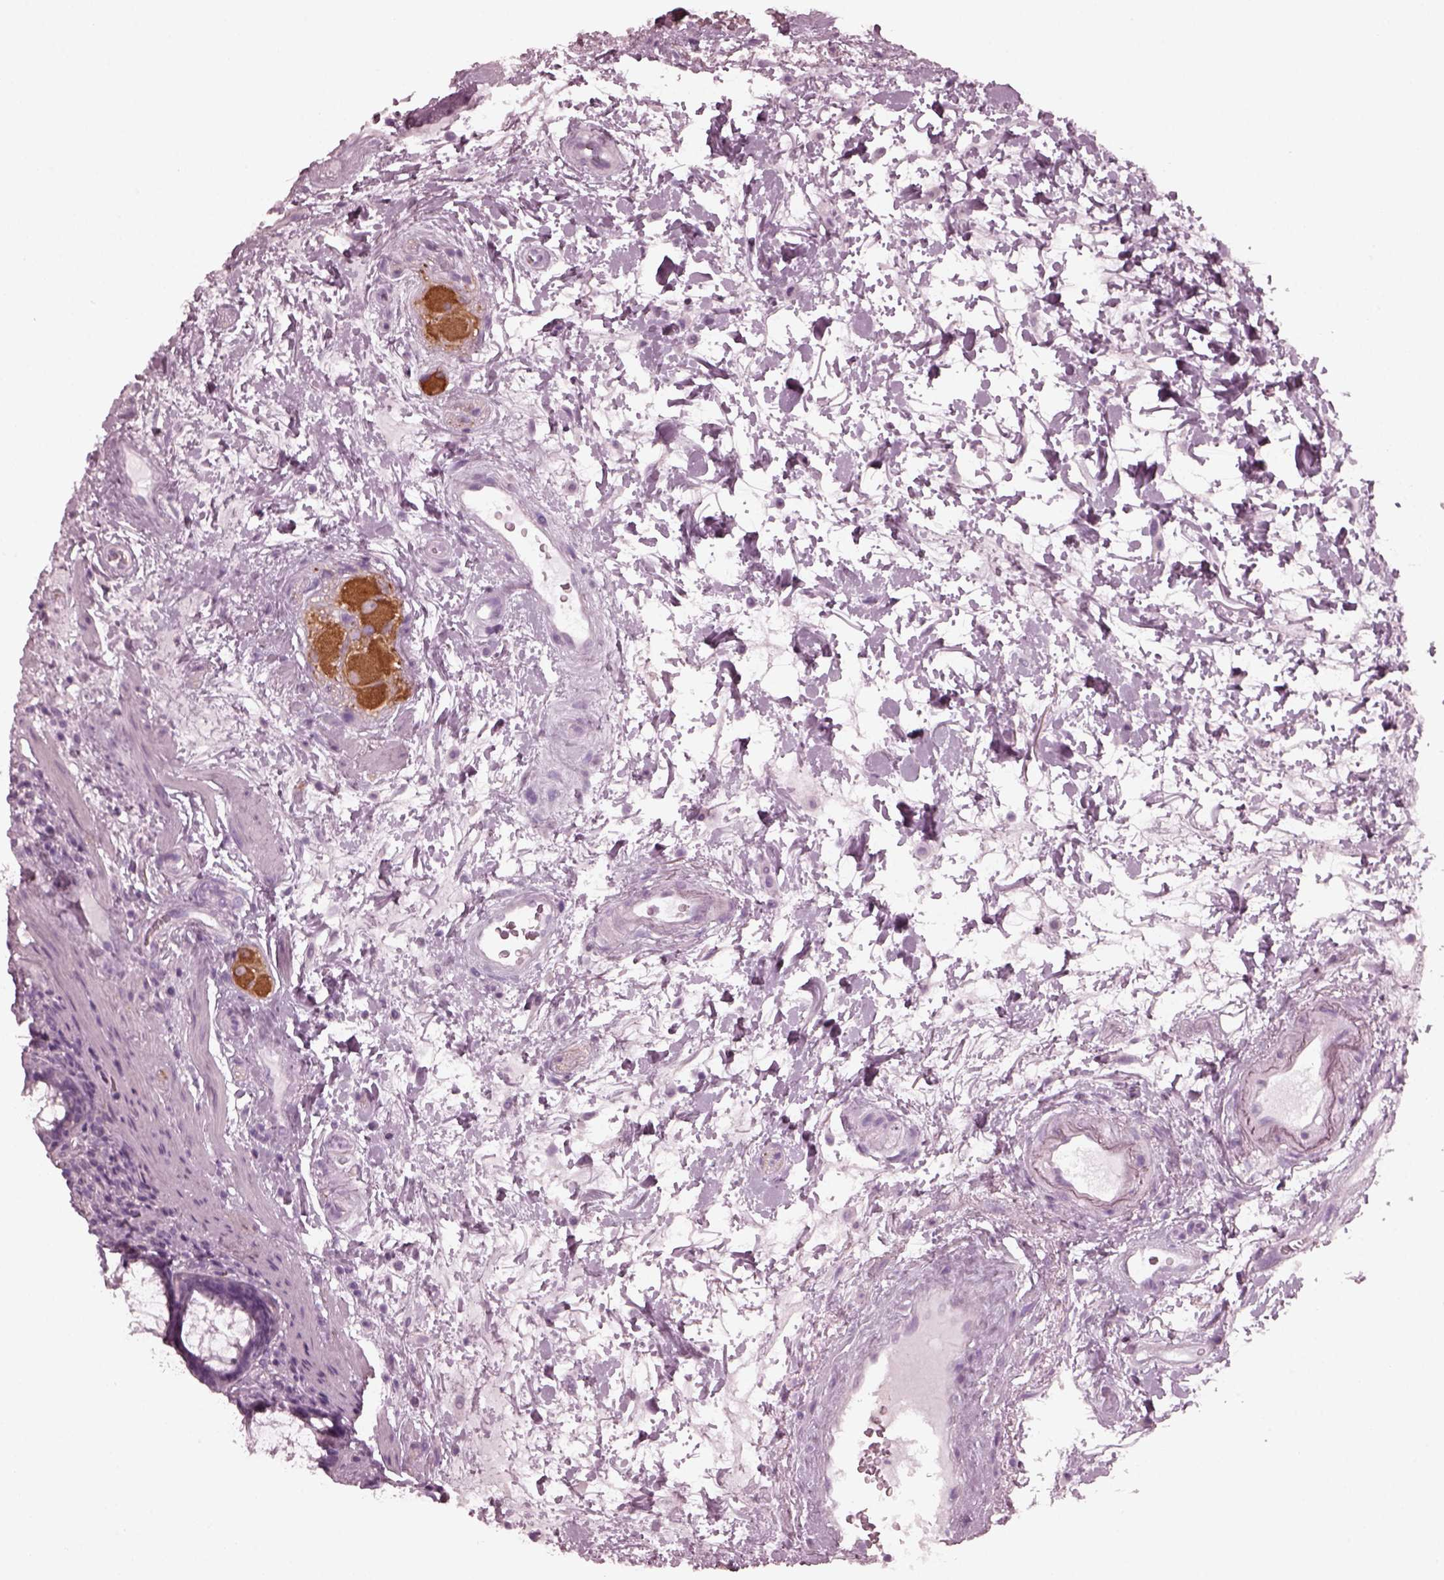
{"staining": {"intensity": "negative", "quantity": "none", "location": "none"}, "tissue": "rectum", "cell_type": "Glandular cells", "image_type": "normal", "snomed": [{"axis": "morphology", "description": "Normal tissue, NOS"}, {"axis": "topography", "description": "Rectum"}], "caption": "High magnification brightfield microscopy of normal rectum stained with DAB (brown) and counterstained with hematoxylin (blue): glandular cells show no significant expression. (DAB (3,3'-diaminobenzidine) immunohistochemistry (IHC) visualized using brightfield microscopy, high magnification).", "gene": "GRM6", "patient": {"sex": "male", "age": 72}}